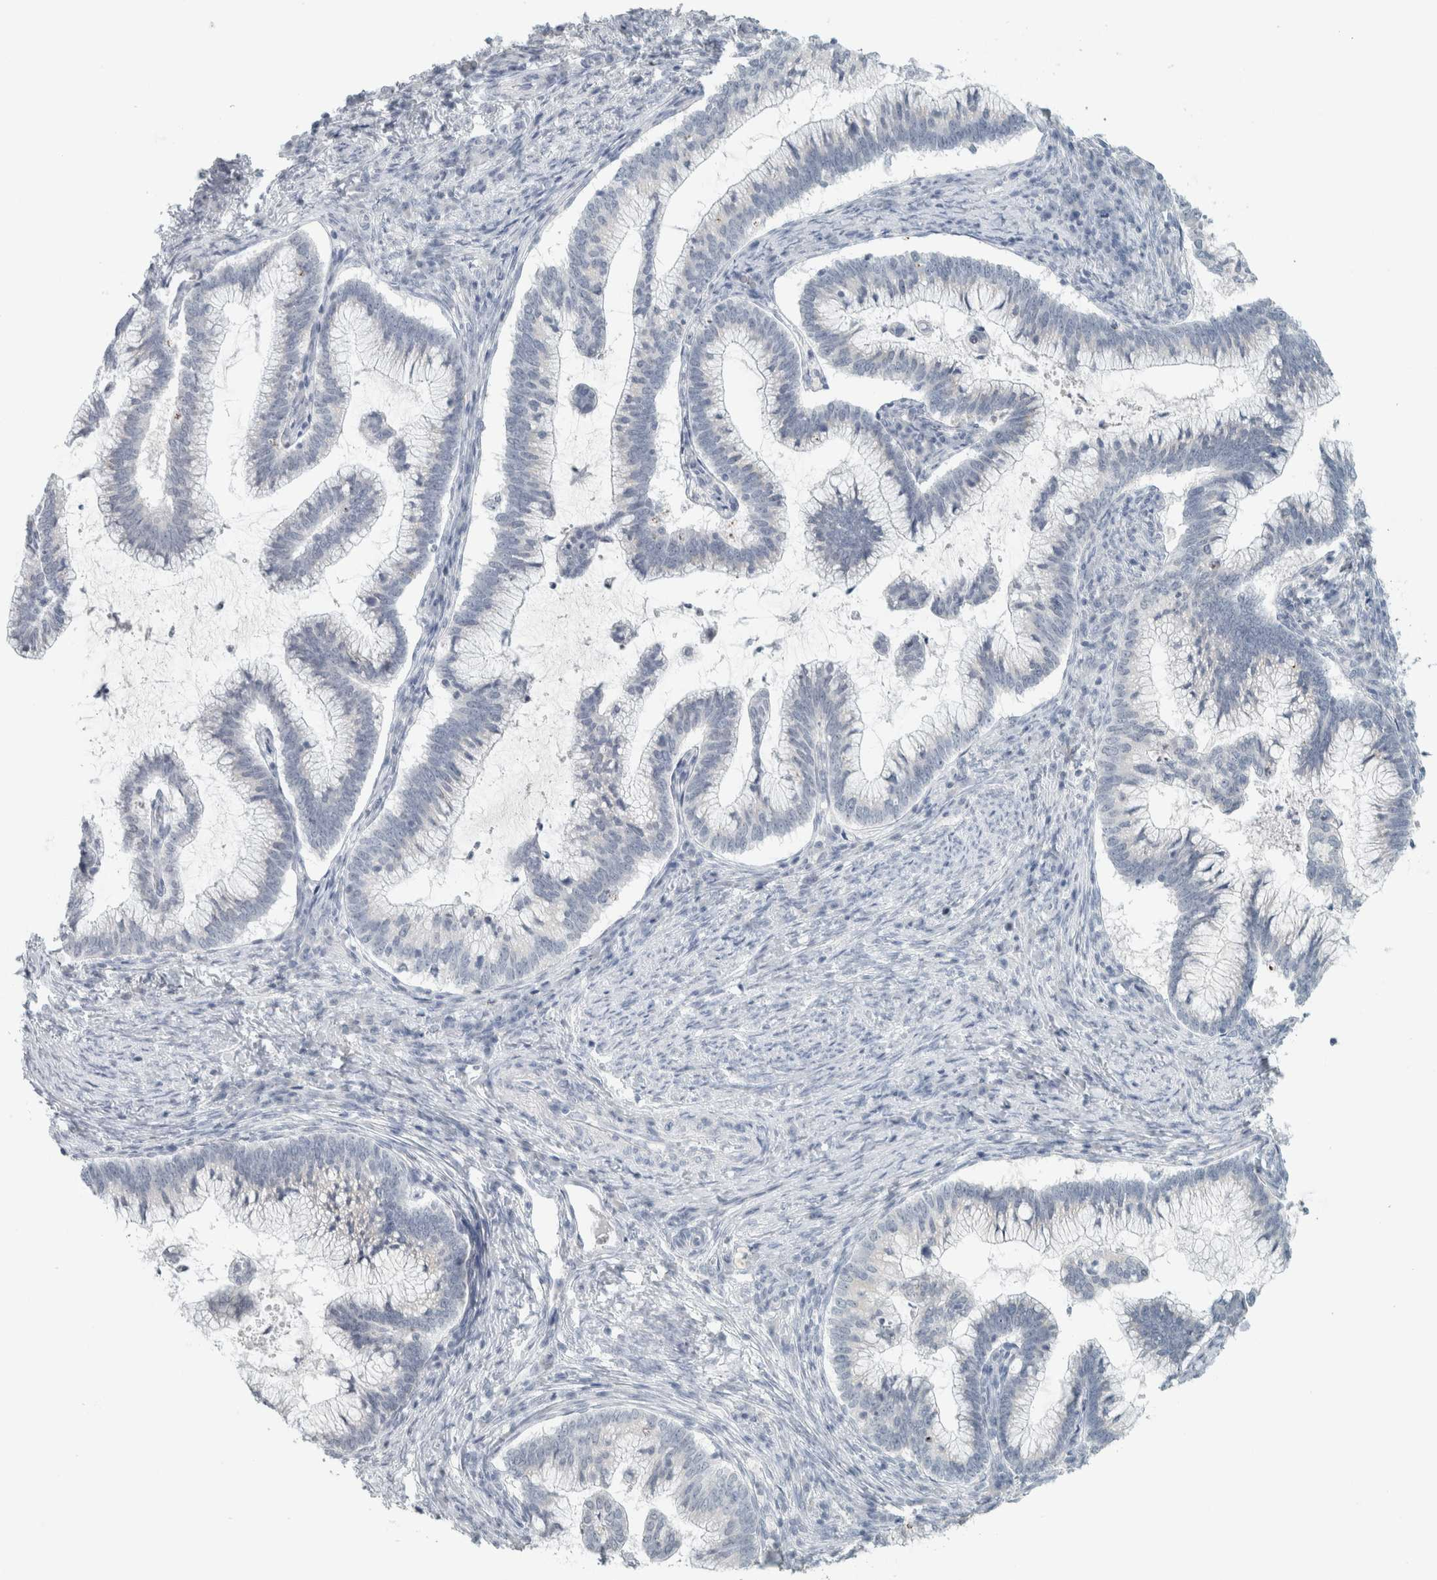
{"staining": {"intensity": "negative", "quantity": "none", "location": "none"}, "tissue": "cervical cancer", "cell_type": "Tumor cells", "image_type": "cancer", "snomed": [{"axis": "morphology", "description": "Adenocarcinoma, NOS"}, {"axis": "topography", "description": "Cervix"}], "caption": "DAB immunohistochemical staining of human adenocarcinoma (cervical) displays no significant positivity in tumor cells.", "gene": "TRIT1", "patient": {"sex": "female", "age": 36}}